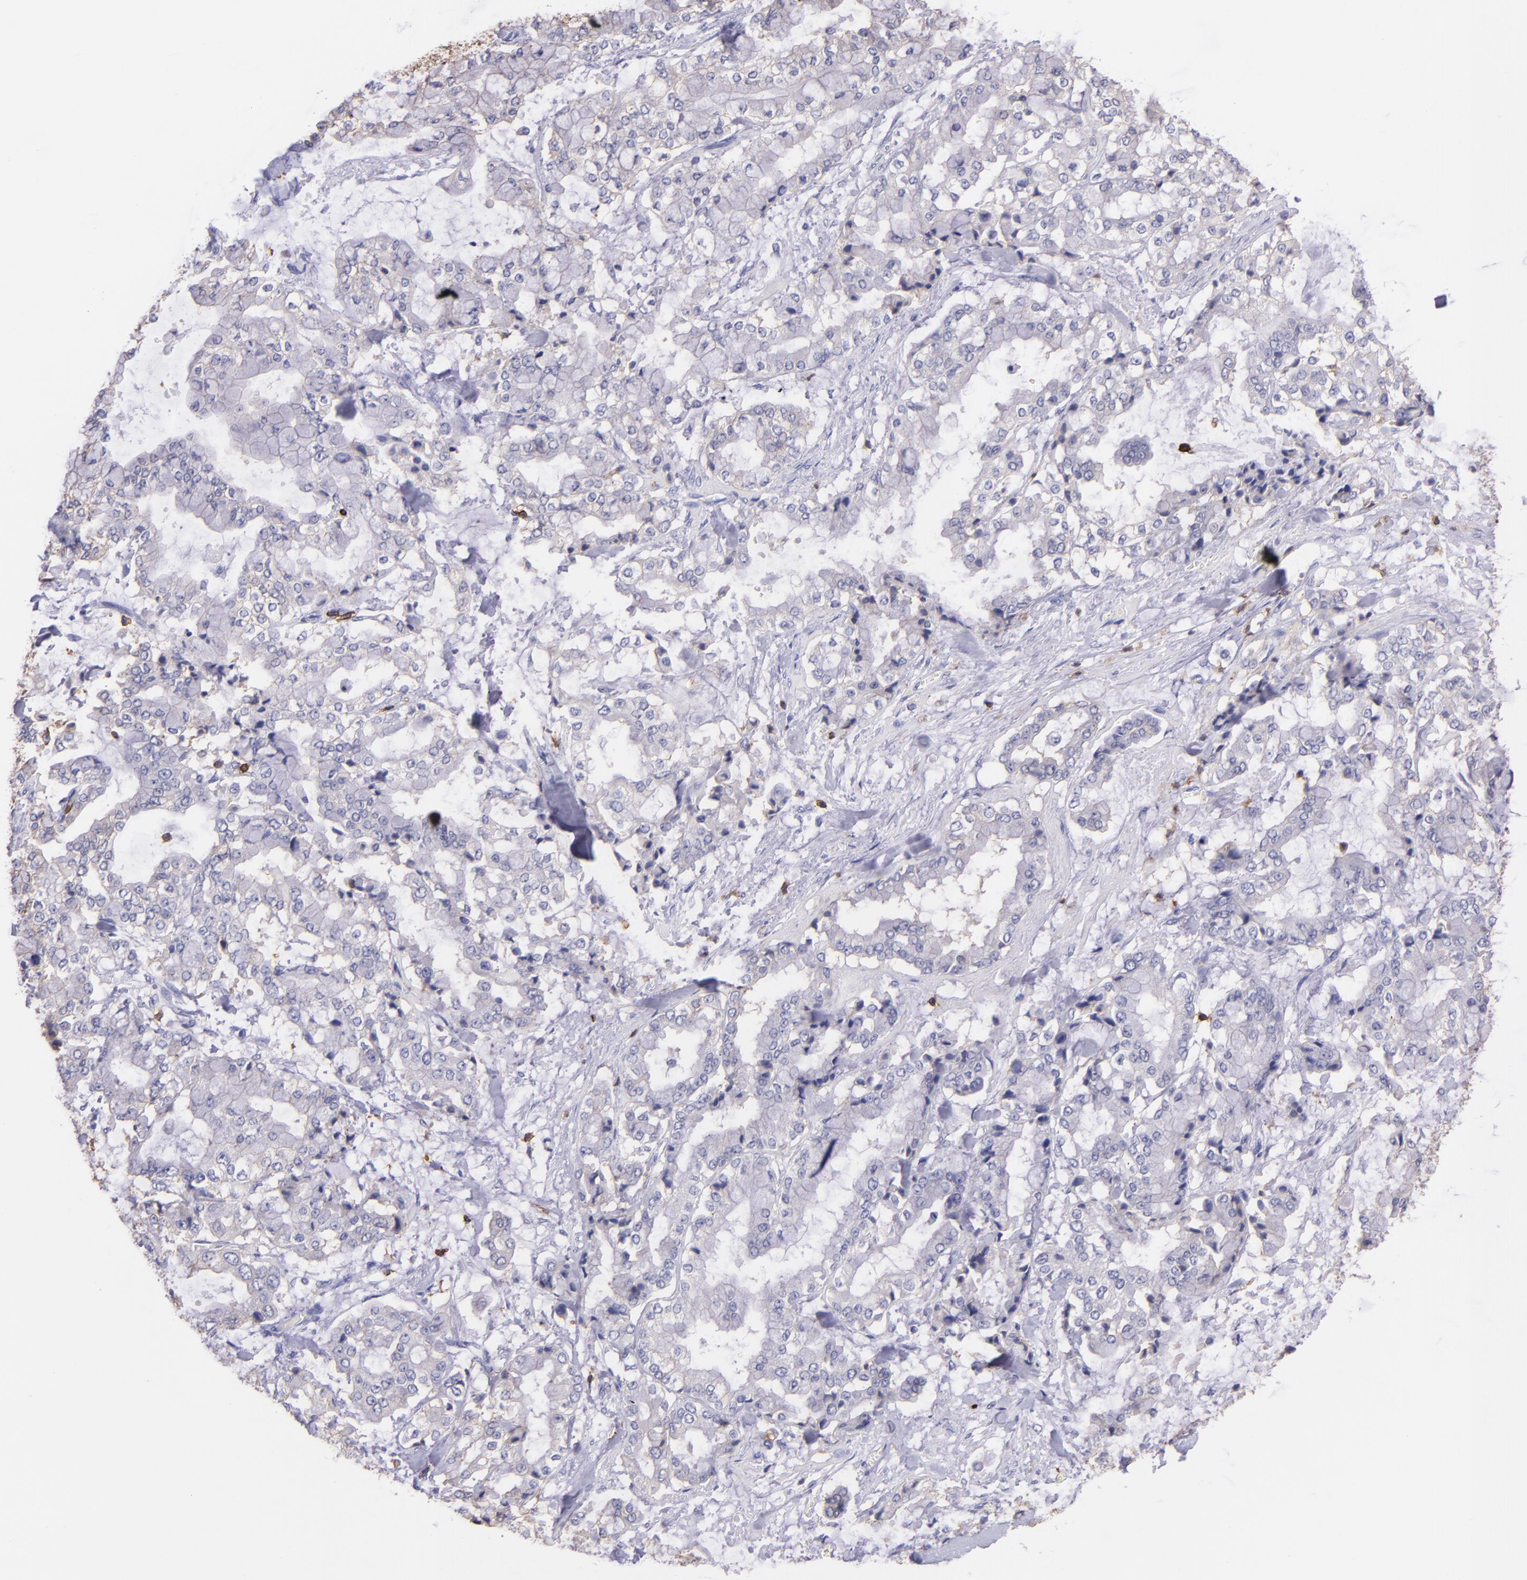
{"staining": {"intensity": "negative", "quantity": "none", "location": "none"}, "tissue": "stomach cancer", "cell_type": "Tumor cells", "image_type": "cancer", "snomed": [{"axis": "morphology", "description": "Normal tissue, NOS"}, {"axis": "morphology", "description": "Adenocarcinoma, NOS"}, {"axis": "topography", "description": "Stomach, upper"}, {"axis": "topography", "description": "Stomach"}], "caption": "Adenocarcinoma (stomach) stained for a protein using immunohistochemistry (IHC) reveals no staining tumor cells.", "gene": "SPN", "patient": {"sex": "male", "age": 76}}